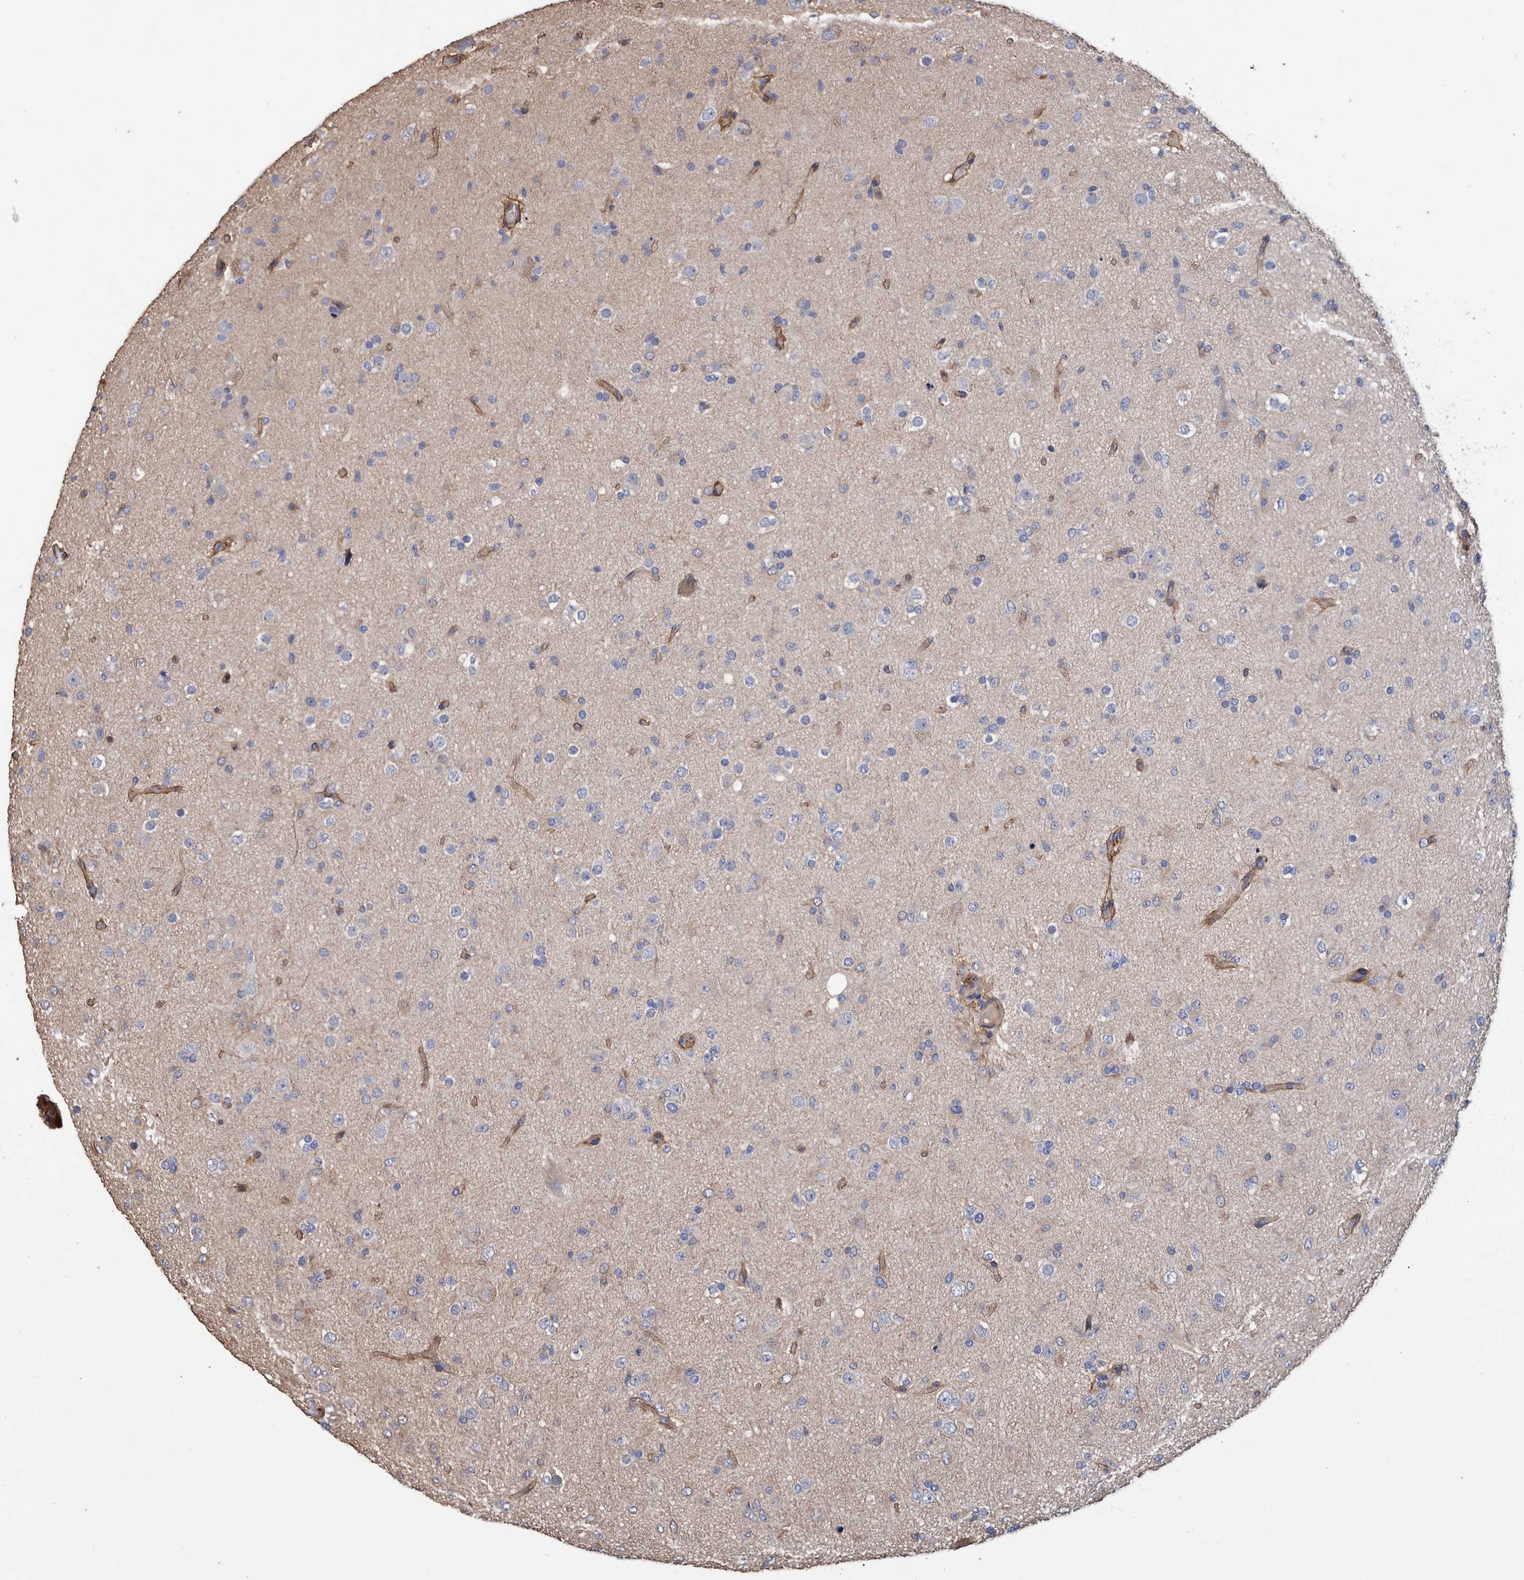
{"staining": {"intensity": "negative", "quantity": "none", "location": "none"}, "tissue": "glioma", "cell_type": "Tumor cells", "image_type": "cancer", "snomed": [{"axis": "morphology", "description": "Glioma, malignant, Low grade"}, {"axis": "topography", "description": "Brain"}], "caption": "IHC histopathology image of malignant glioma (low-grade) stained for a protein (brown), which exhibits no expression in tumor cells.", "gene": "SLC45A4", "patient": {"sex": "male", "age": 65}}